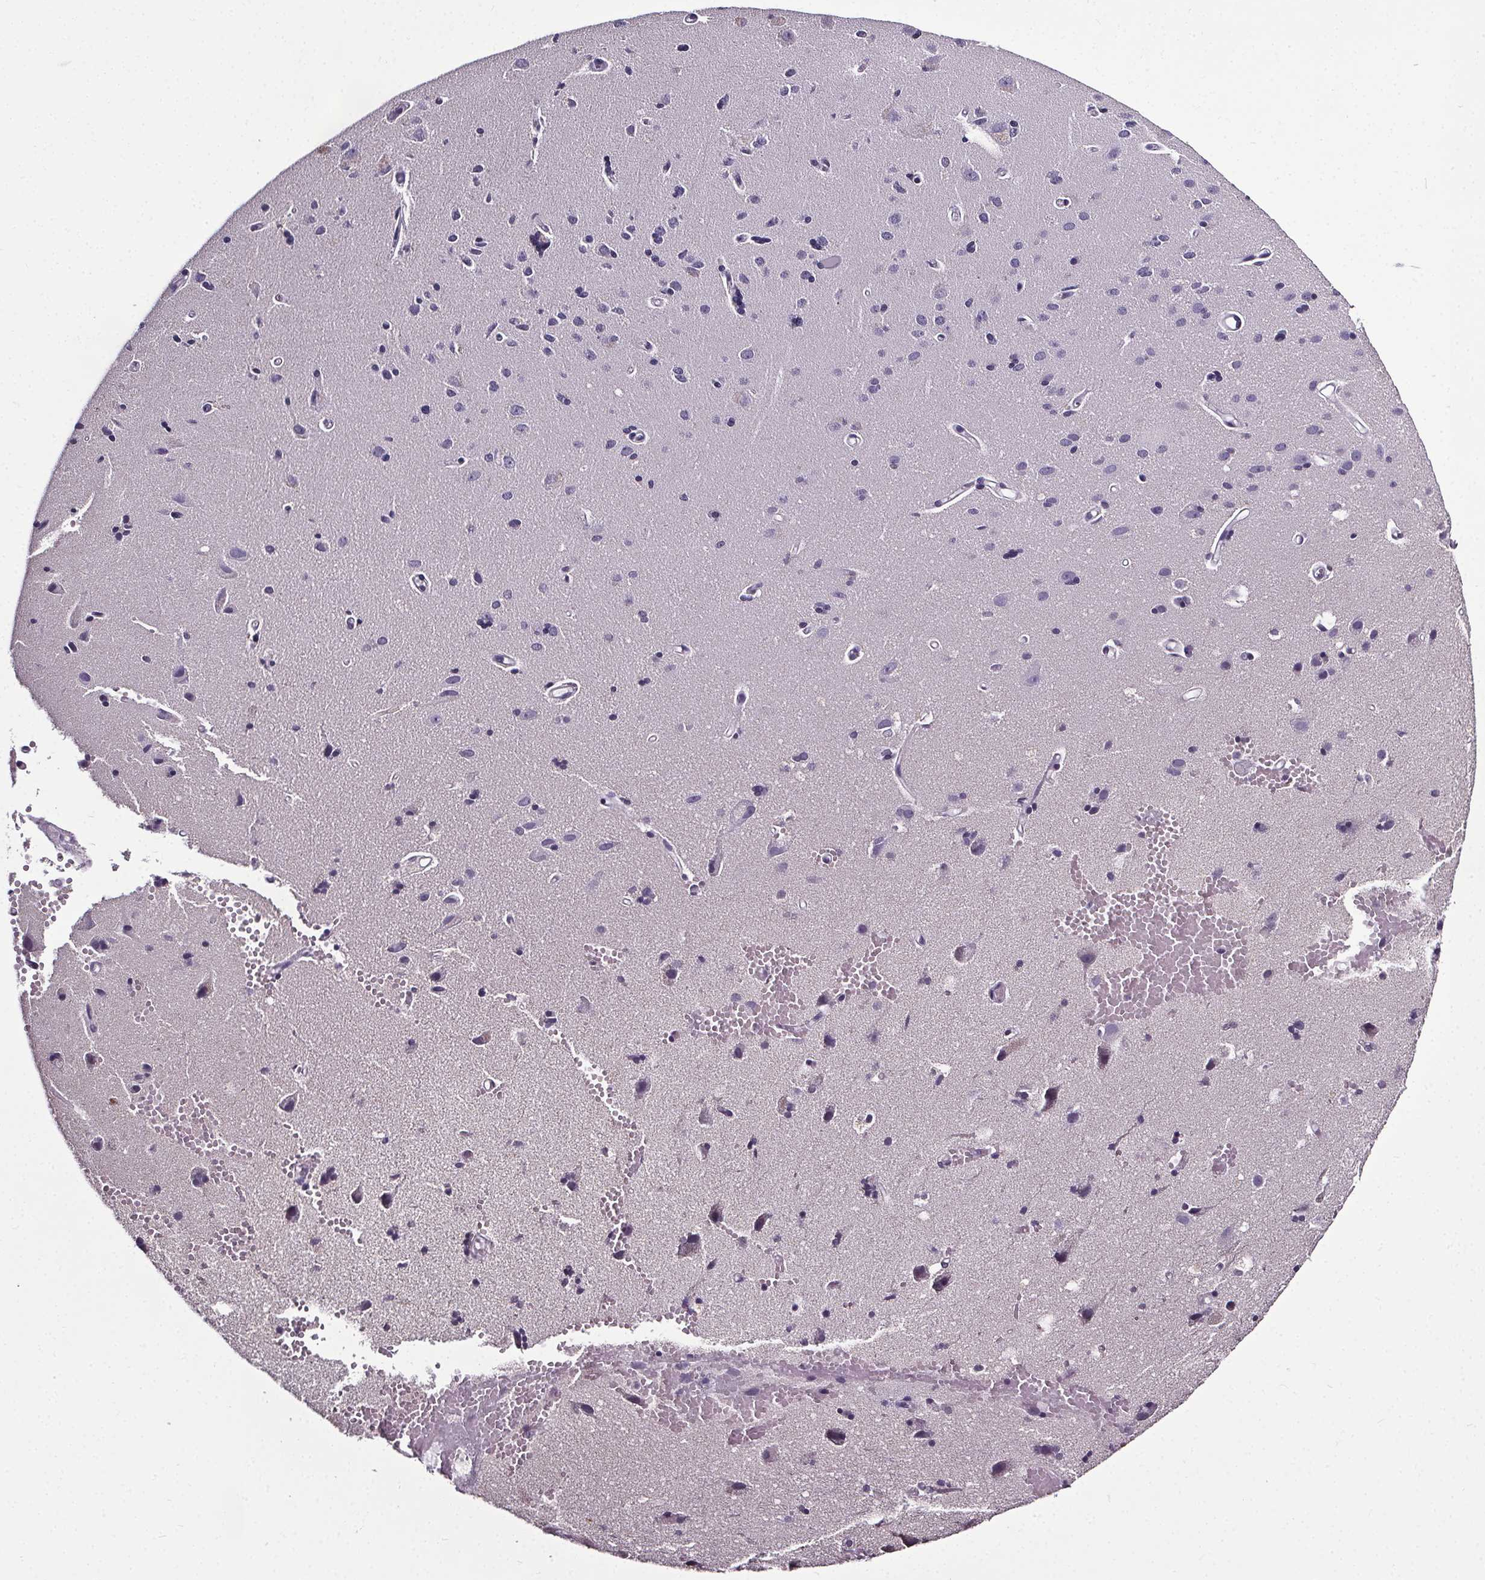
{"staining": {"intensity": "negative", "quantity": "none", "location": "none"}, "tissue": "cerebral cortex", "cell_type": "Endothelial cells", "image_type": "normal", "snomed": [{"axis": "morphology", "description": "Normal tissue, NOS"}, {"axis": "morphology", "description": "Glioma, malignant, High grade"}, {"axis": "topography", "description": "Cerebral cortex"}], "caption": "Endothelial cells show no significant protein staining in normal cerebral cortex.", "gene": "NKX6", "patient": {"sex": "male", "age": 71}}